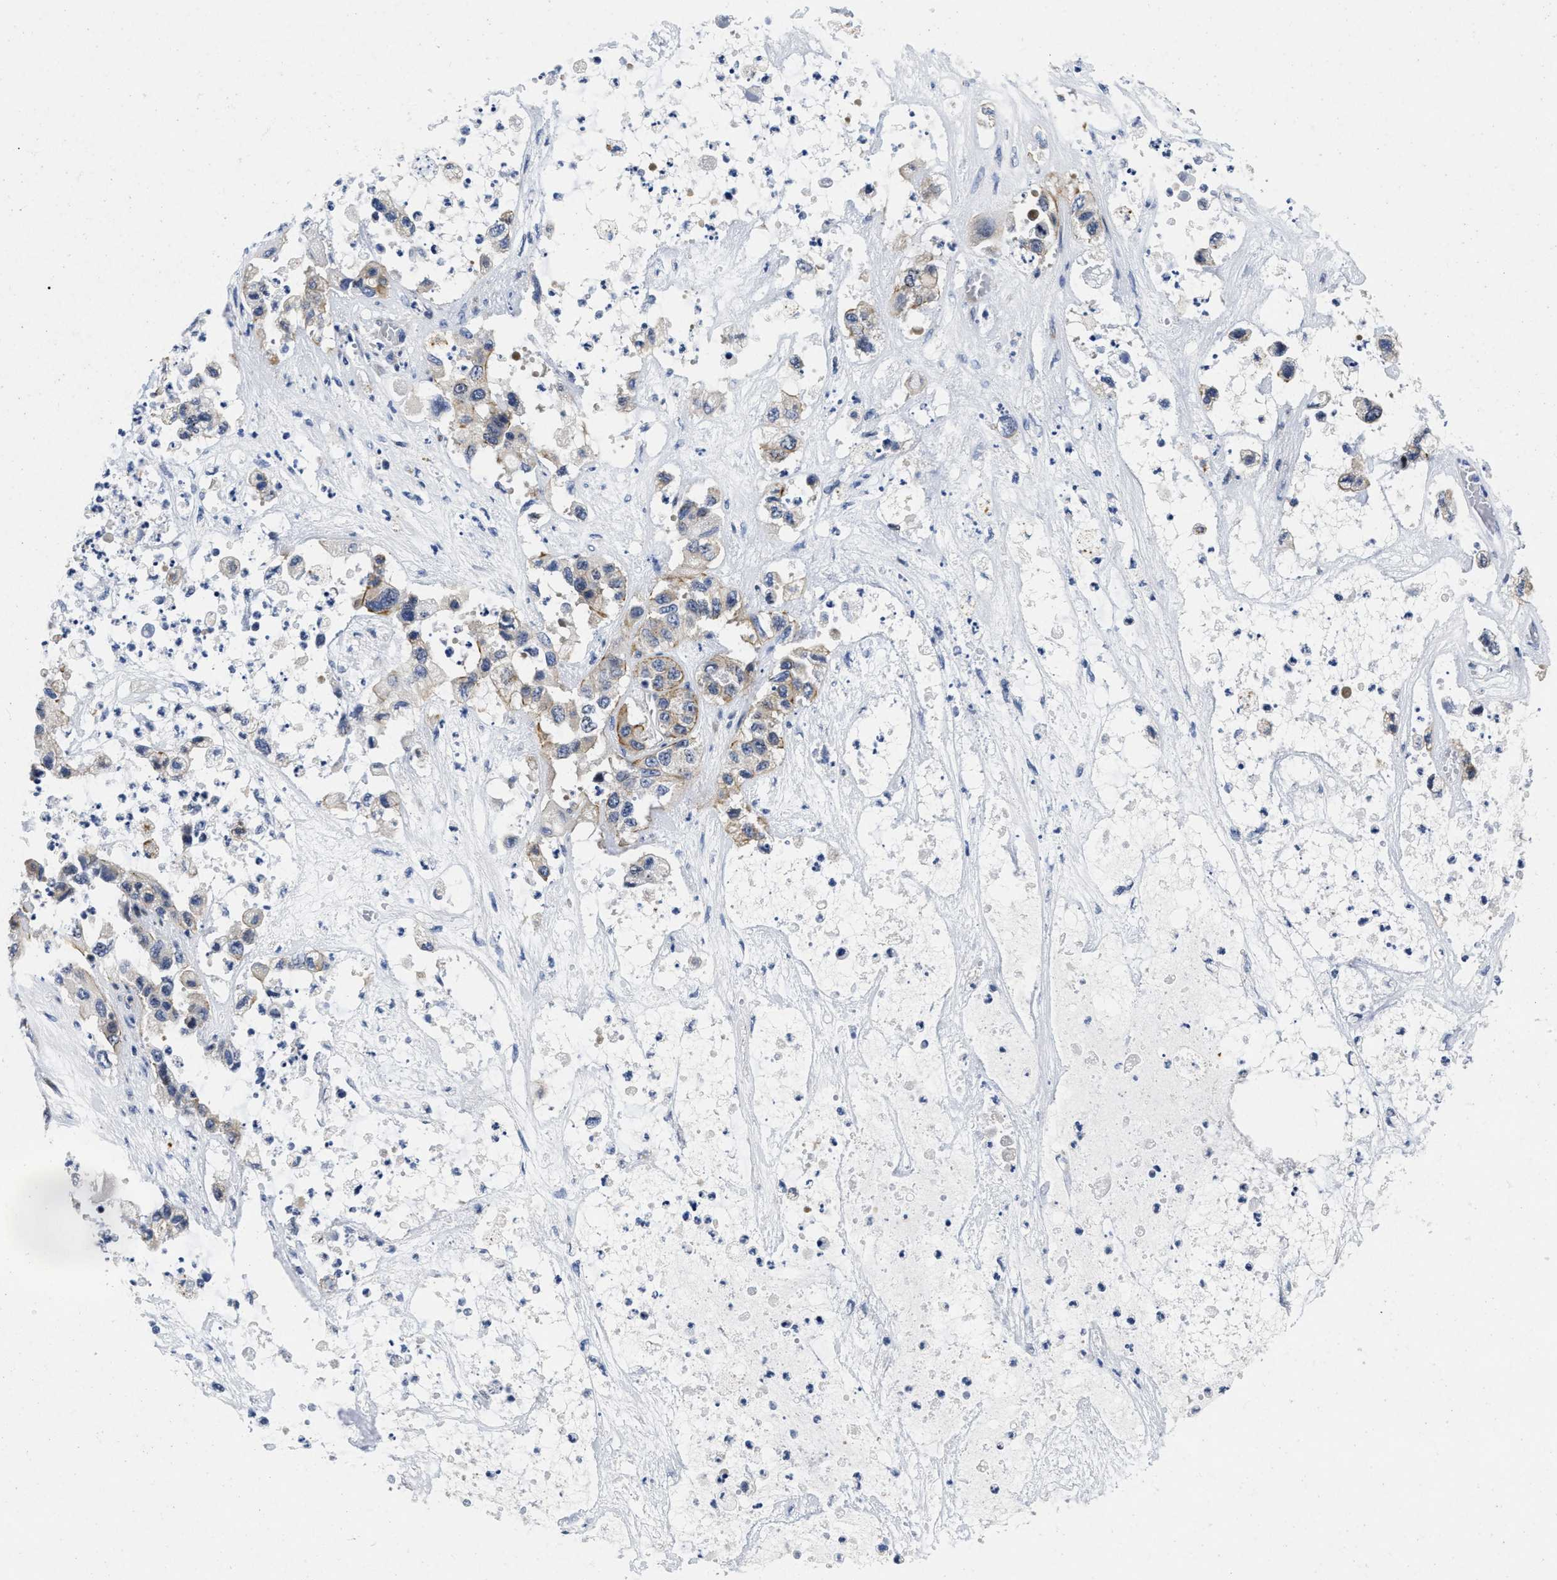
{"staining": {"intensity": "weak", "quantity": ">75%", "location": "cytoplasmic/membranous"}, "tissue": "pancreatic cancer", "cell_type": "Tumor cells", "image_type": "cancer", "snomed": [{"axis": "morphology", "description": "Adenocarcinoma, NOS"}, {"axis": "topography", "description": "Pancreas"}], "caption": "Protein expression analysis of human pancreatic cancer (adenocarcinoma) reveals weak cytoplasmic/membranous staining in about >75% of tumor cells. (brown staining indicates protein expression, while blue staining denotes nuclei).", "gene": "LAD1", "patient": {"sex": "female", "age": 78}}